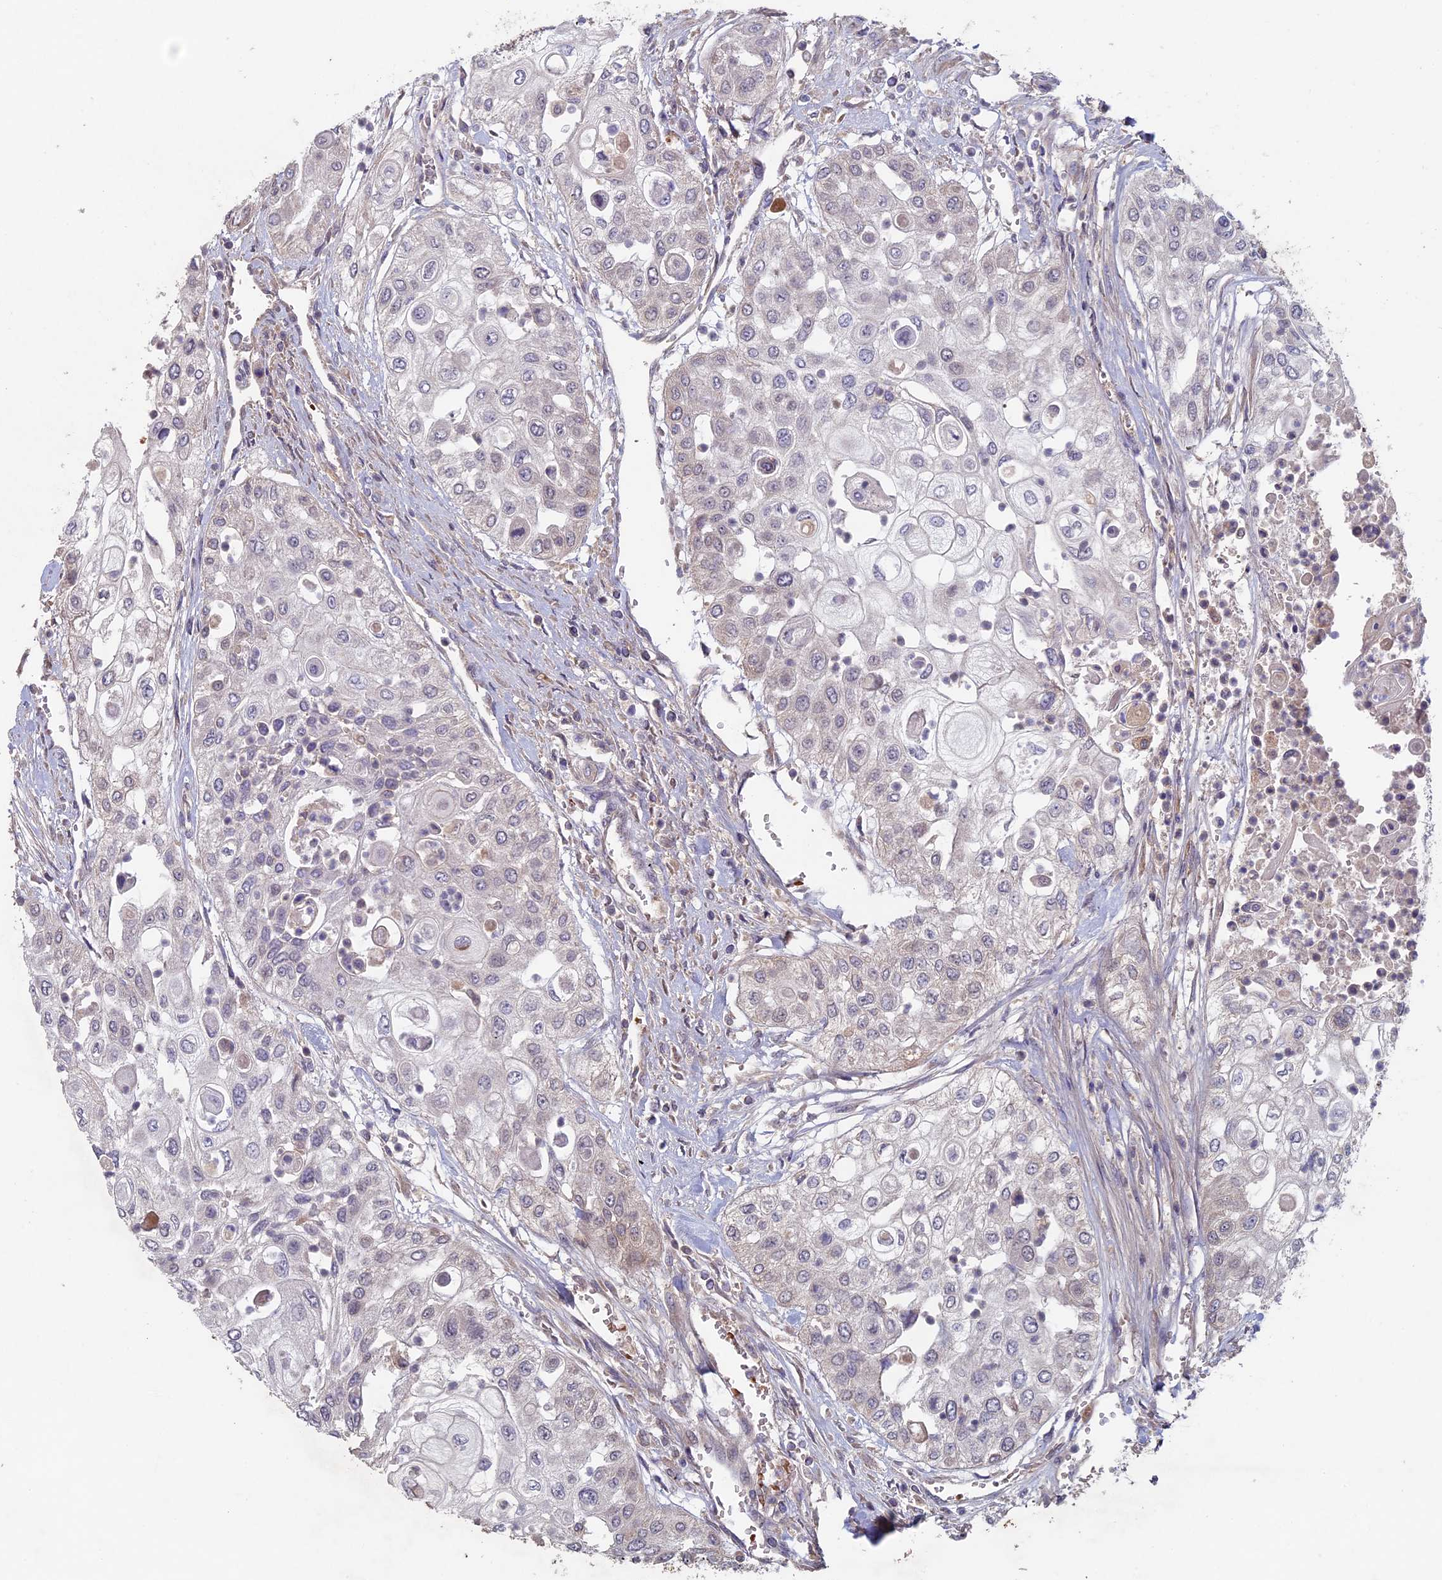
{"staining": {"intensity": "negative", "quantity": "none", "location": "none"}, "tissue": "urothelial cancer", "cell_type": "Tumor cells", "image_type": "cancer", "snomed": [{"axis": "morphology", "description": "Urothelial carcinoma, High grade"}, {"axis": "topography", "description": "Urinary bladder"}], "caption": "DAB (3,3'-diaminobenzidine) immunohistochemical staining of urothelial cancer demonstrates no significant staining in tumor cells.", "gene": "RCCD1", "patient": {"sex": "female", "age": 79}}